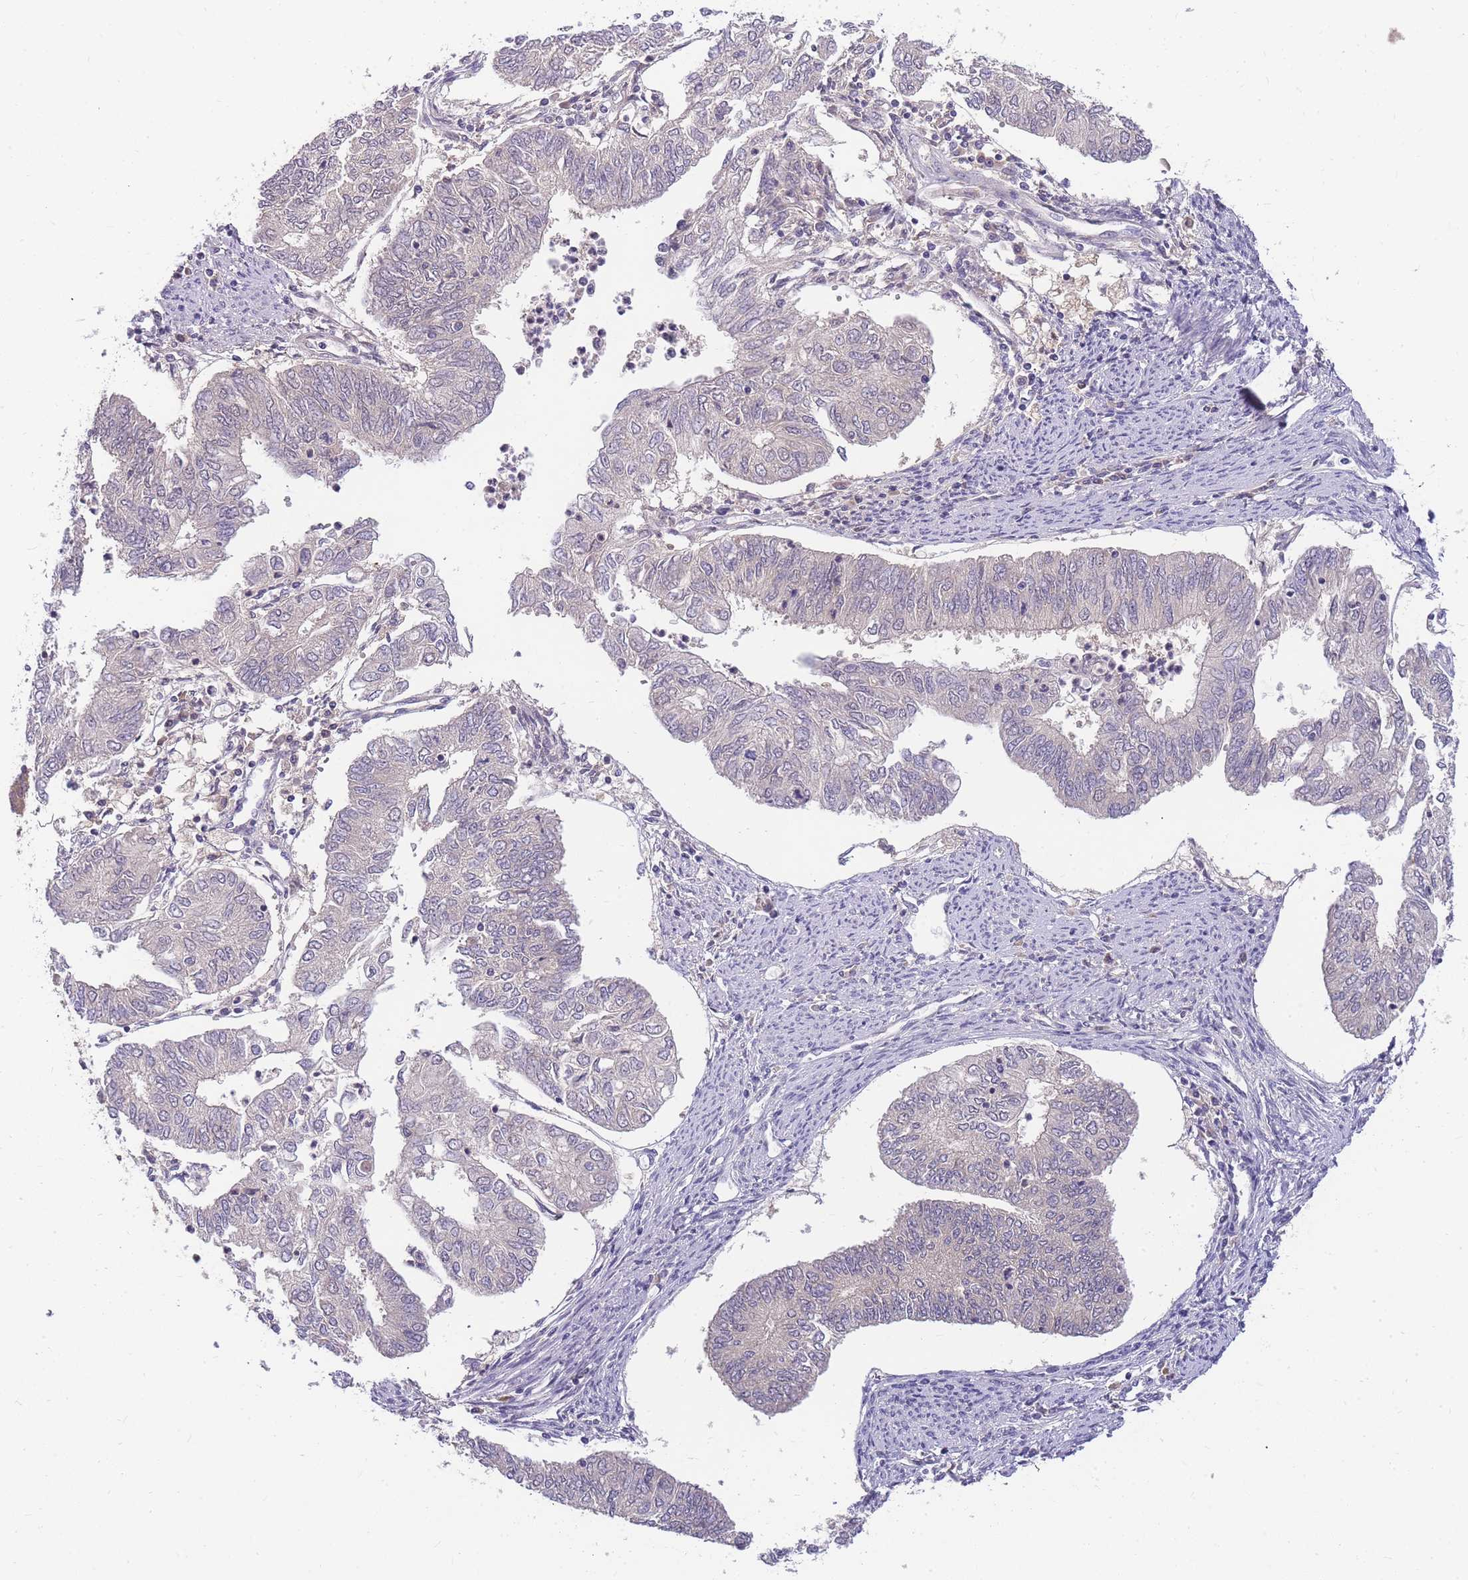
{"staining": {"intensity": "negative", "quantity": "none", "location": "none"}, "tissue": "endometrial cancer", "cell_type": "Tumor cells", "image_type": "cancer", "snomed": [{"axis": "morphology", "description": "Adenocarcinoma, NOS"}, {"axis": "topography", "description": "Endometrium"}], "caption": "High magnification brightfield microscopy of endometrial adenocarcinoma stained with DAB (3,3'-diaminobenzidine) (brown) and counterstained with hematoxylin (blue): tumor cells show no significant staining.", "gene": "ZNF577", "patient": {"sex": "female", "age": 68}}